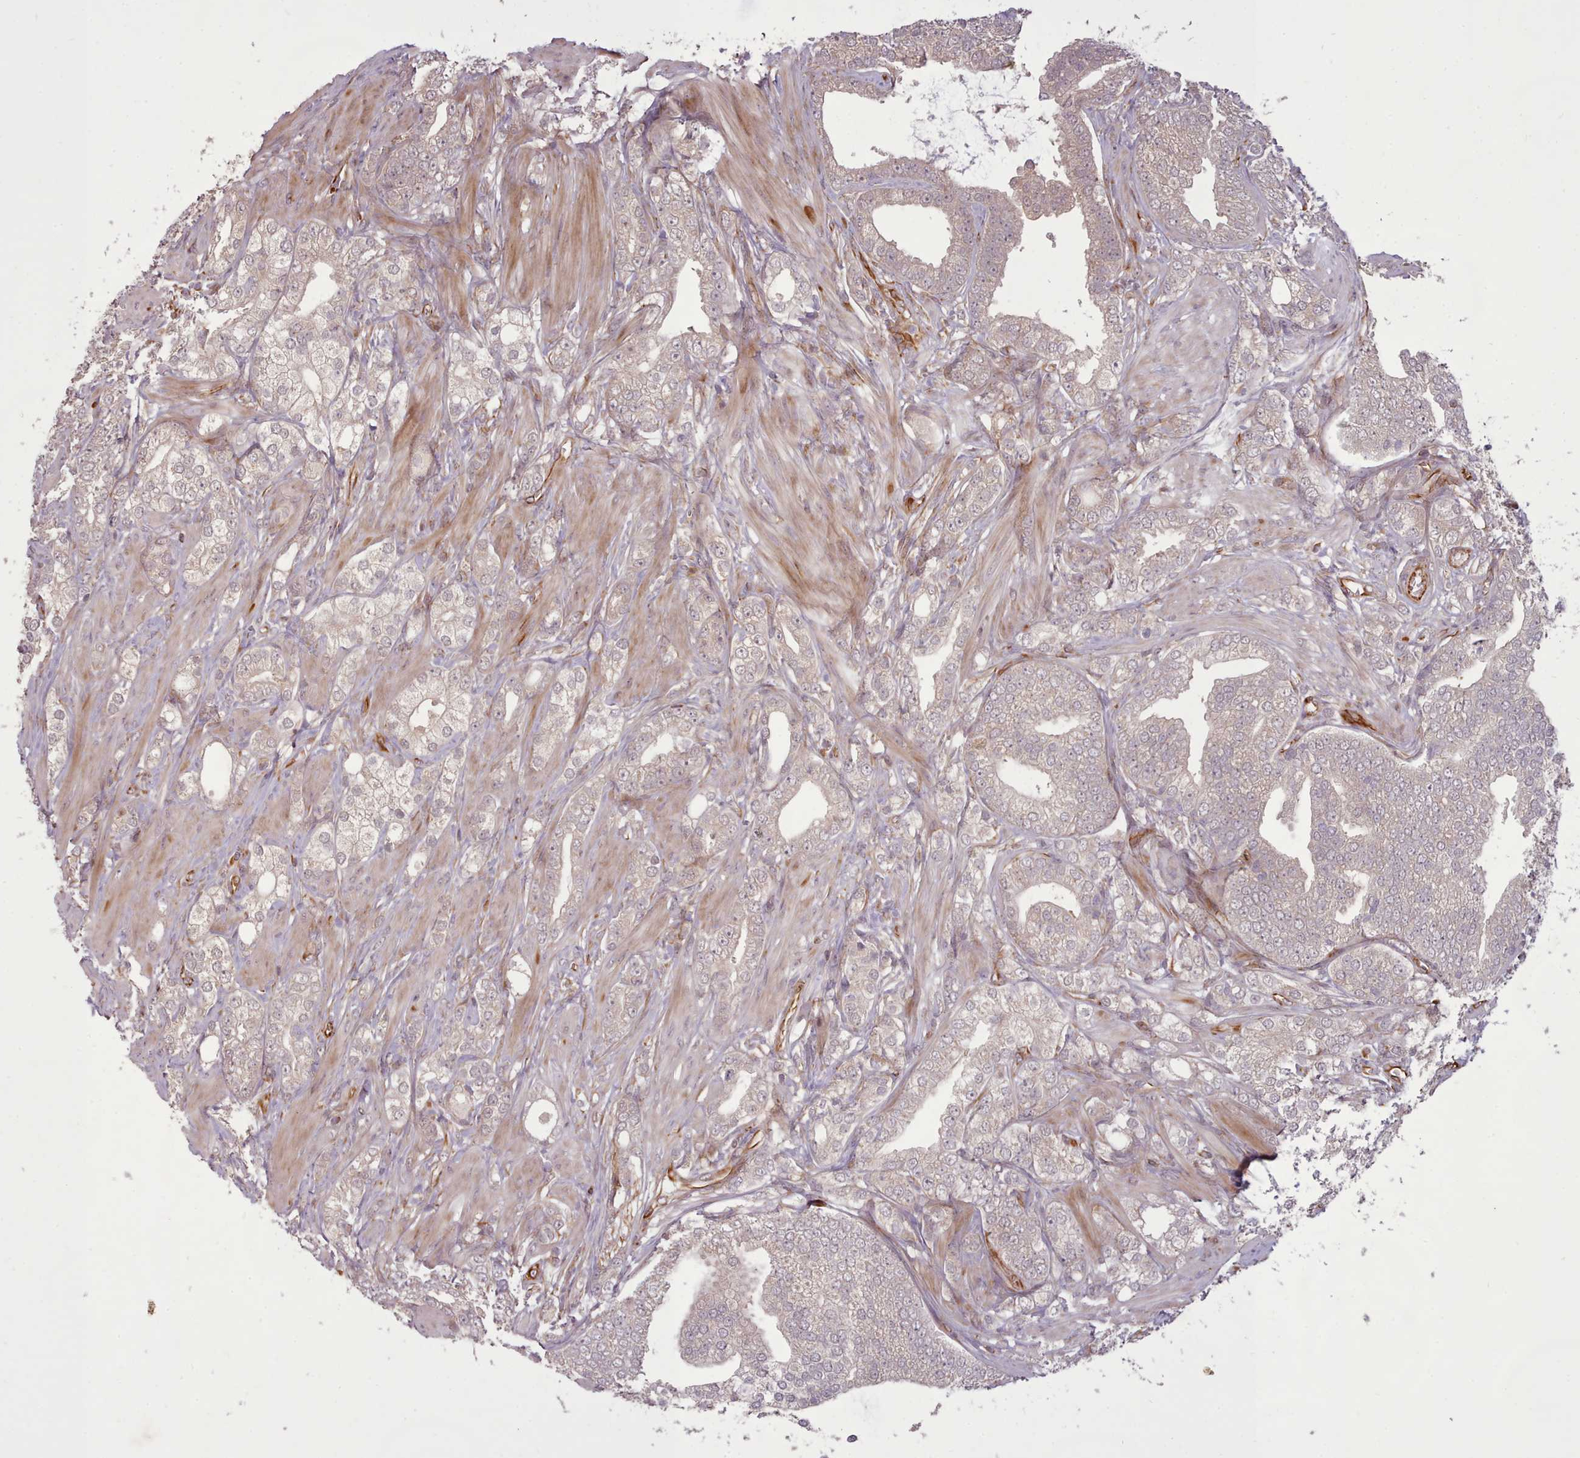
{"staining": {"intensity": "weak", "quantity": "25%-75%", "location": "cytoplasmic/membranous"}, "tissue": "prostate cancer", "cell_type": "Tumor cells", "image_type": "cancer", "snomed": [{"axis": "morphology", "description": "Adenocarcinoma, High grade"}, {"axis": "topography", "description": "Prostate"}], "caption": "IHC micrograph of neoplastic tissue: prostate cancer (adenocarcinoma (high-grade)) stained using immunohistochemistry displays low levels of weak protein expression localized specifically in the cytoplasmic/membranous of tumor cells, appearing as a cytoplasmic/membranous brown color.", "gene": "GBGT1", "patient": {"sex": "male", "age": 50}}